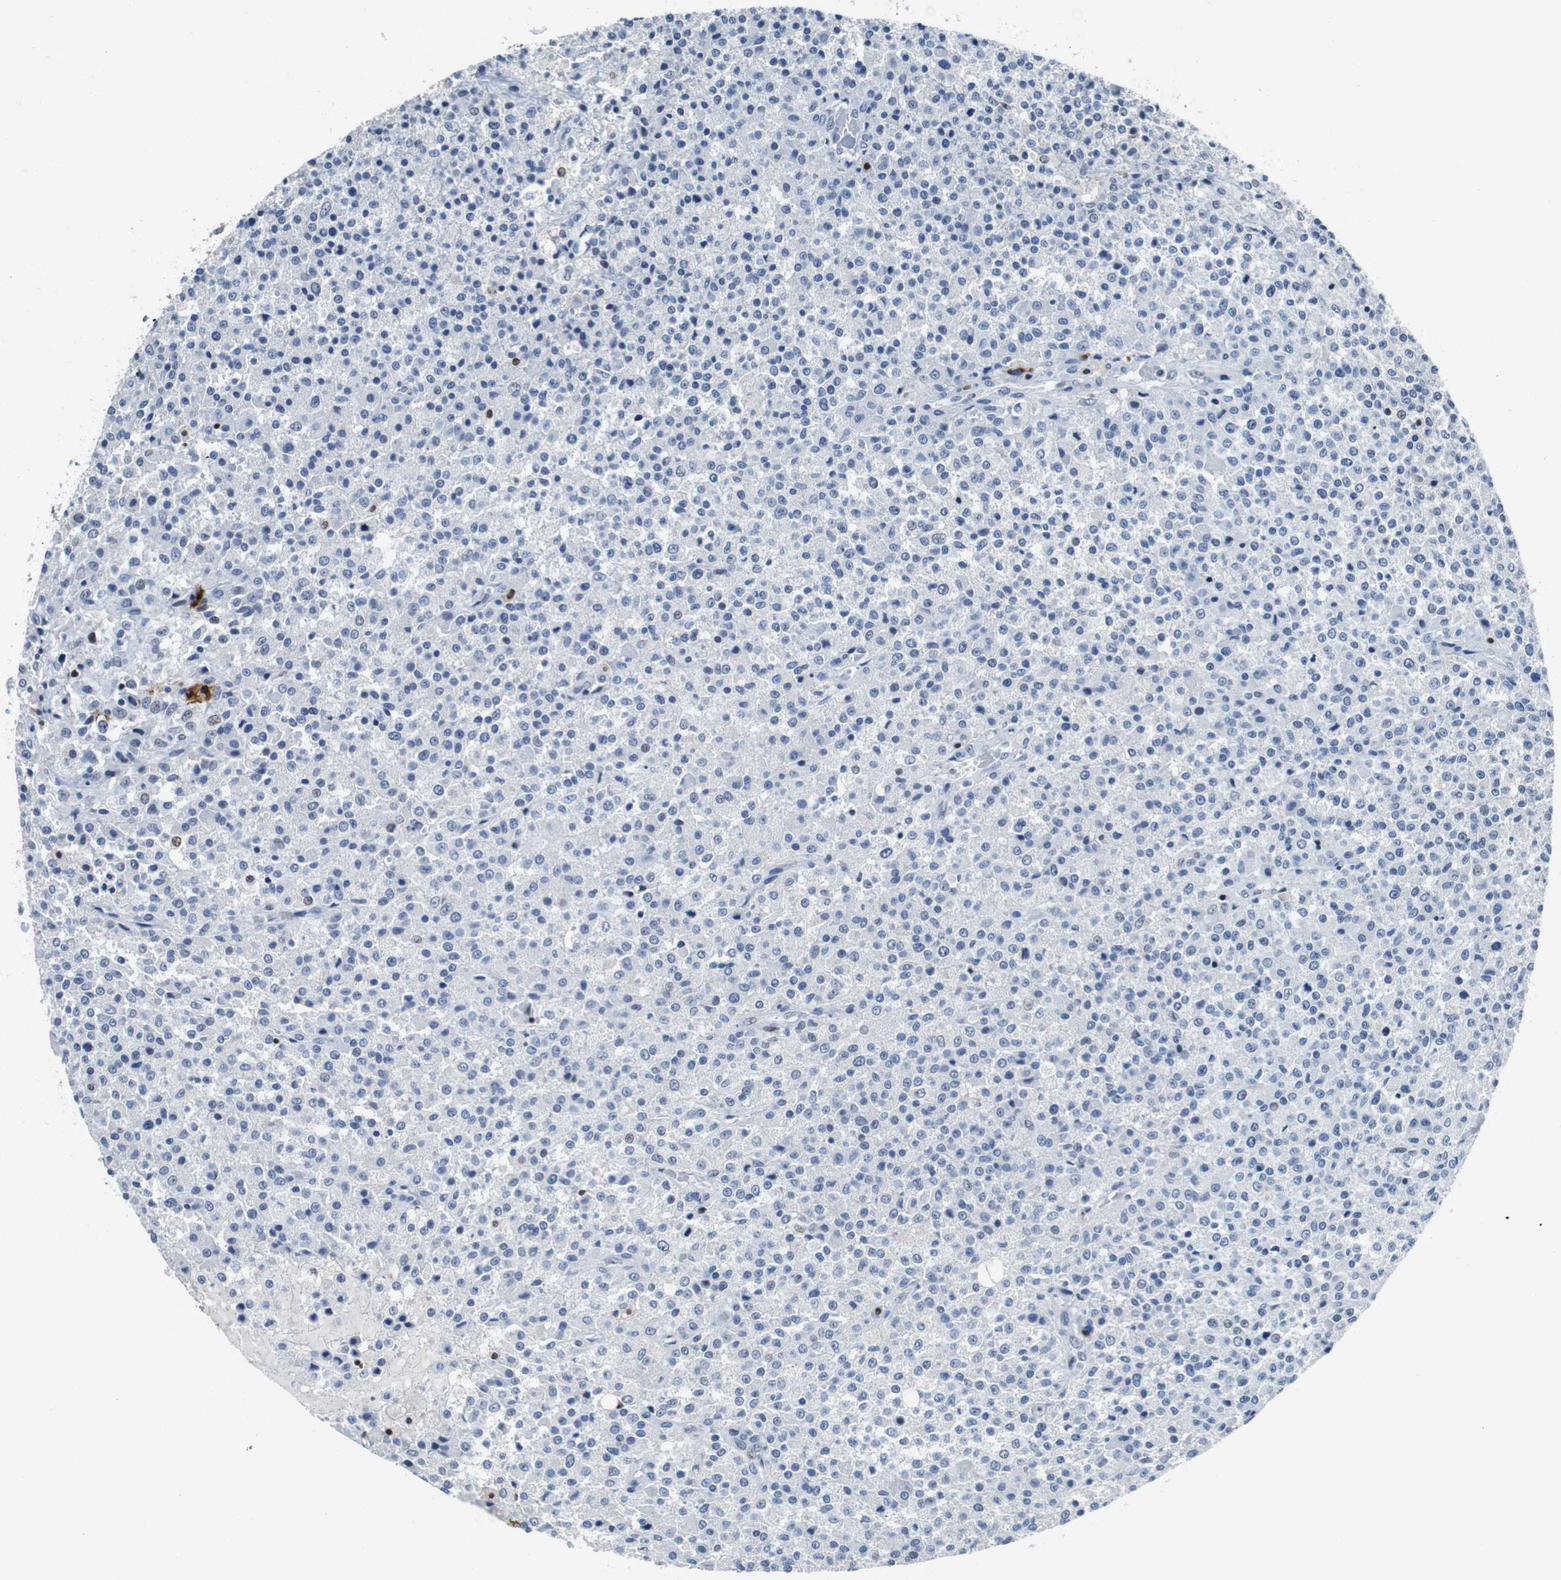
{"staining": {"intensity": "negative", "quantity": "none", "location": "none"}, "tissue": "testis cancer", "cell_type": "Tumor cells", "image_type": "cancer", "snomed": [{"axis": "morphology", "description": "Seminoma, NOS"}, {"axis": "topography", "description": "Testis"}], "caption": "Tumor cells show no significant protein positivity in testis cancer.", "gene": "IRF8", "patient": {"sex": "male", "age": 59}}